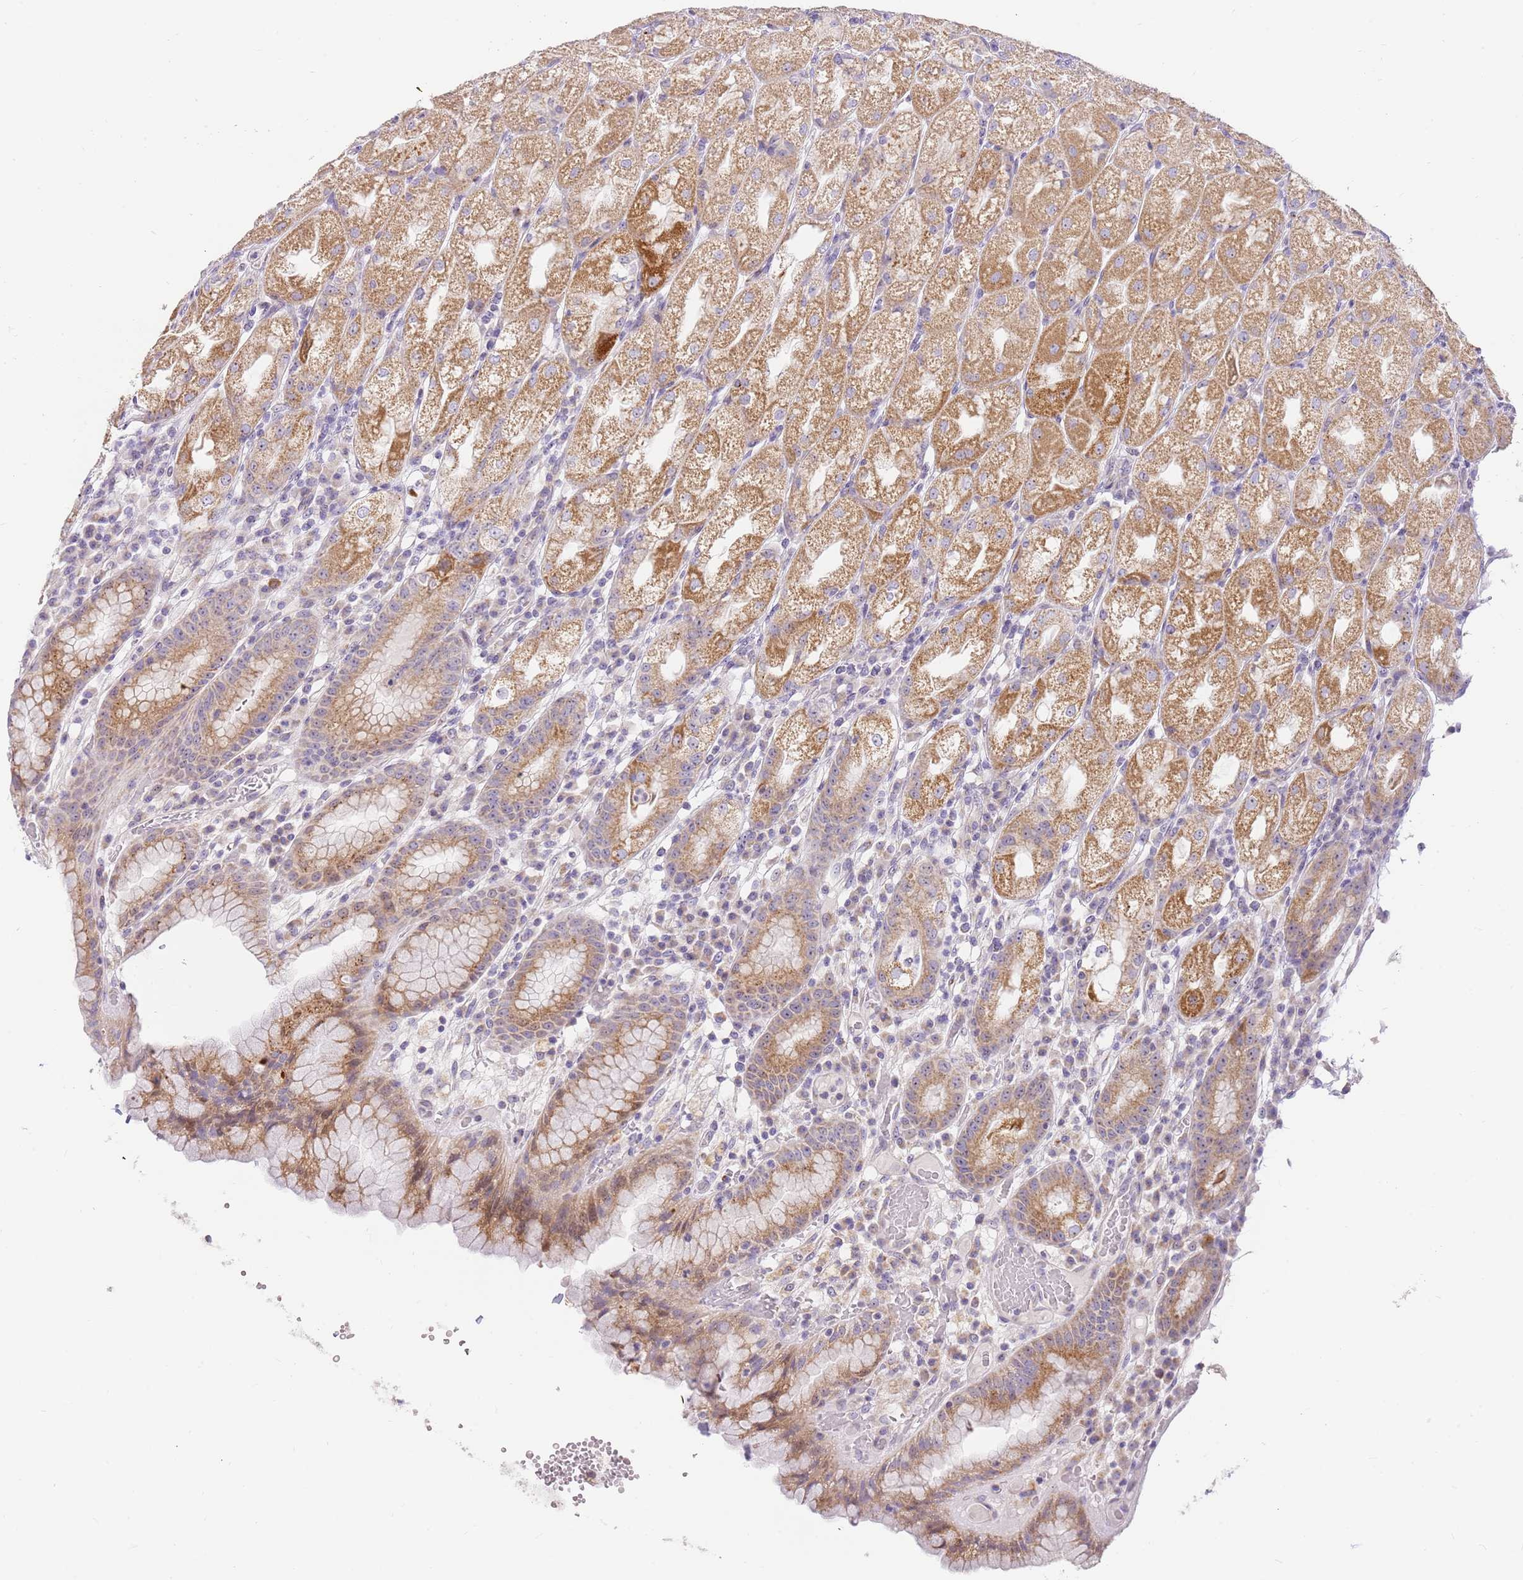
{"staining": {"intensity": "strong", "quantity": "25%-75%", "location": "cytoplasmic/membranous"}, "tissue": "stomach", "cell_type": "Glandular cells", "image_type": "normal", "snomed": [{"axis": "morphology", "description": "Normal tissue, NOS"}, {"axis": "topography", "description": "Stomach, upper"}], "caption": "DAB immunohistochemical staining of normal human stomach displays strong cytoplasmic/membranous protein expression in about 25%-75% of glandular cells.", "gene": "DNAJA3", "patient": {"sex": "male", "age": 52}}